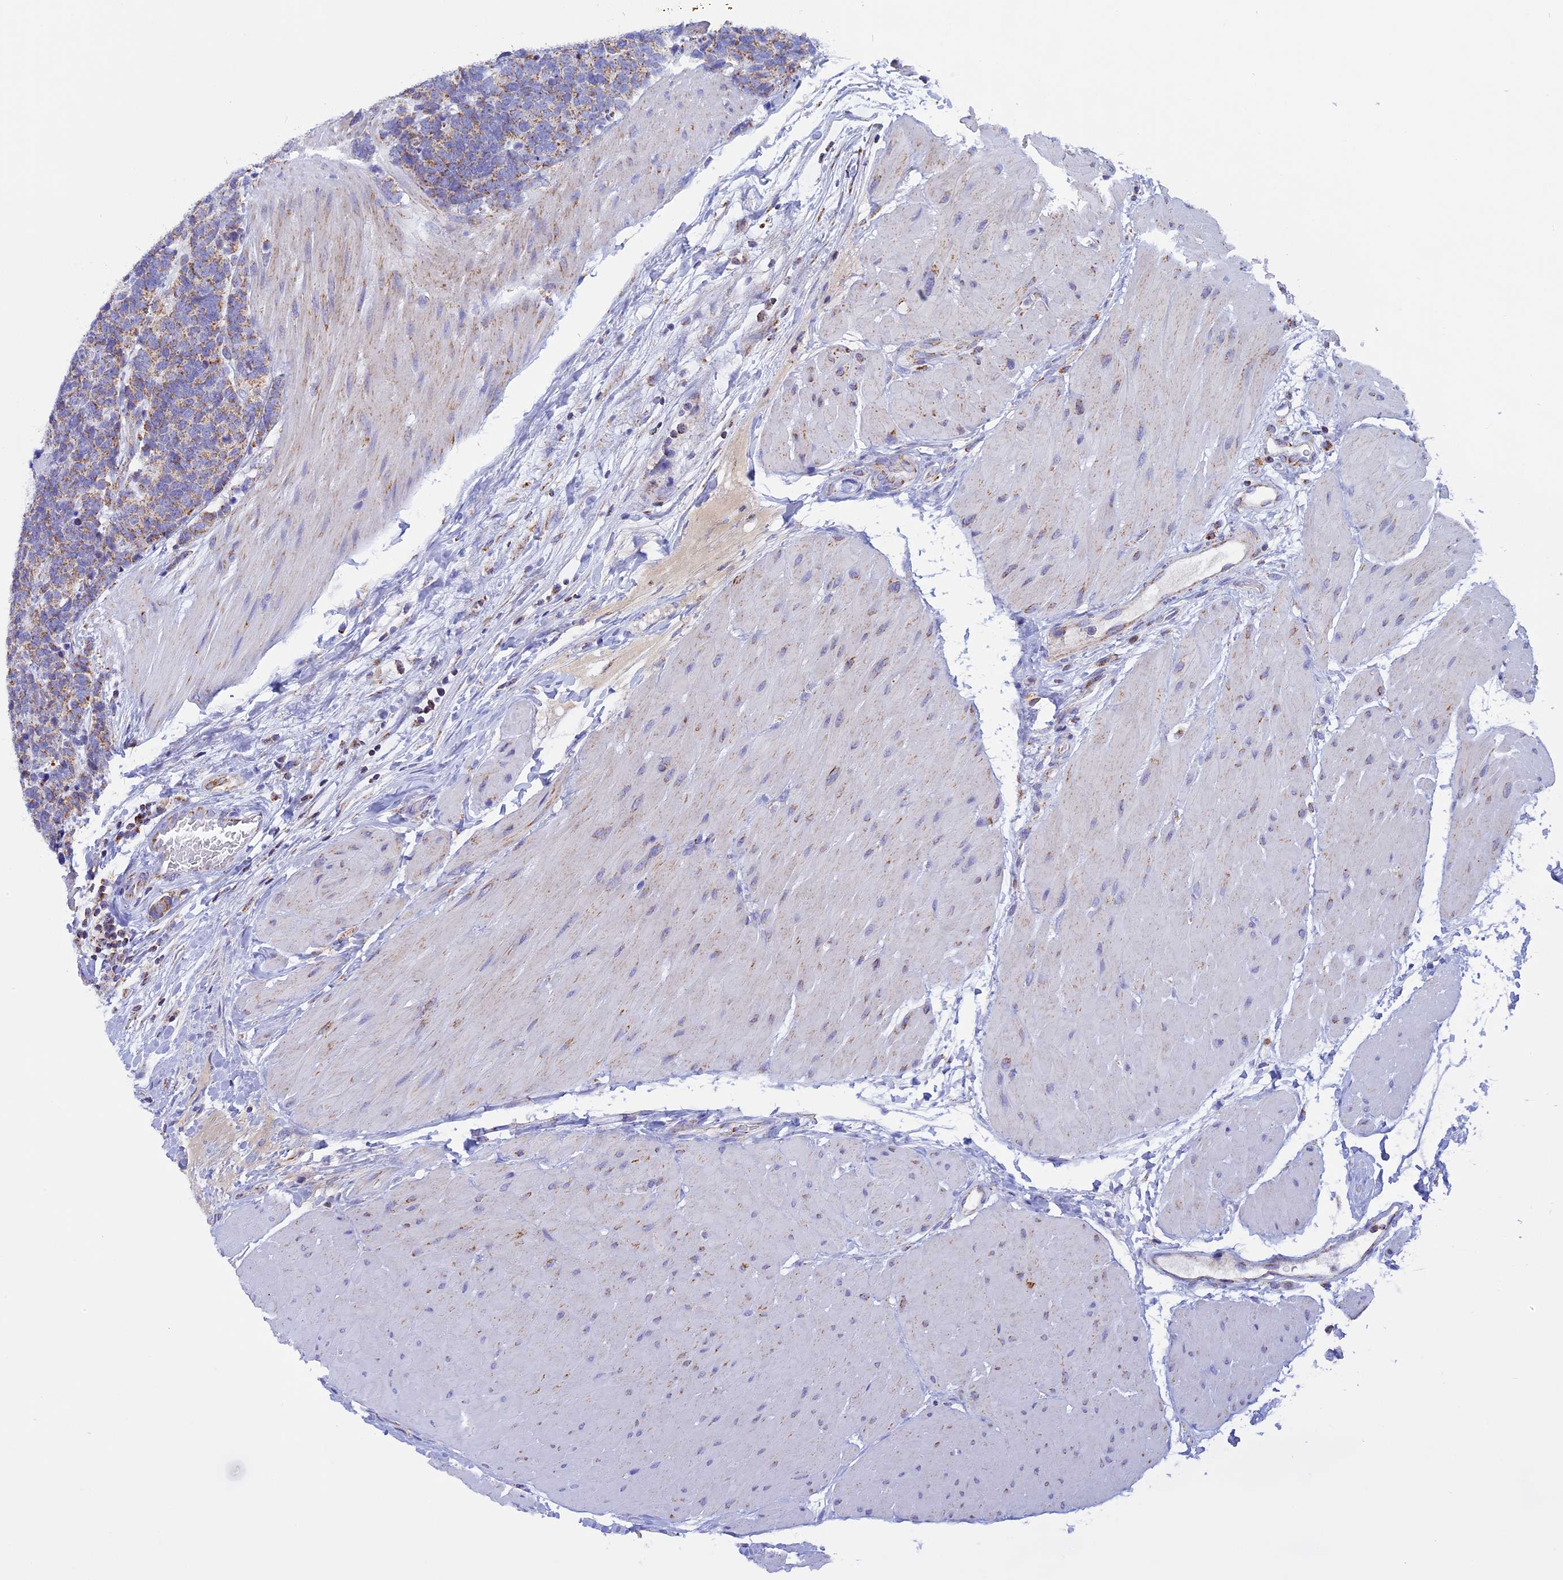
{"staining": {"intensity": "moderate", "quantity": ">75%", "location": "cytoplasmic/membranous"}, "tissue": "carcinoid", "cell_type": "Tumor cells", "image_type": "cancer", "snomed": [{"axis": "morphology", "description": "Carcinoma, NOS"}, {"axis": "morphology", "description": "Carcinoid, malignant, NOS"}, {"axis": "topography", "description": "Urinary bladder"}], "caption": "Immunohistochemistry (DAB) staining of human carcinoid shows moderate cytoplasmic/membranous protein positivity in approximately >75% of tumor cells. (DAB (3,3'-diaminobenzidine) = brown stain, brightfield microscopy at high magnification).", "gene": "KCNG1", "patient": {"sex": "male", "age": 57}}